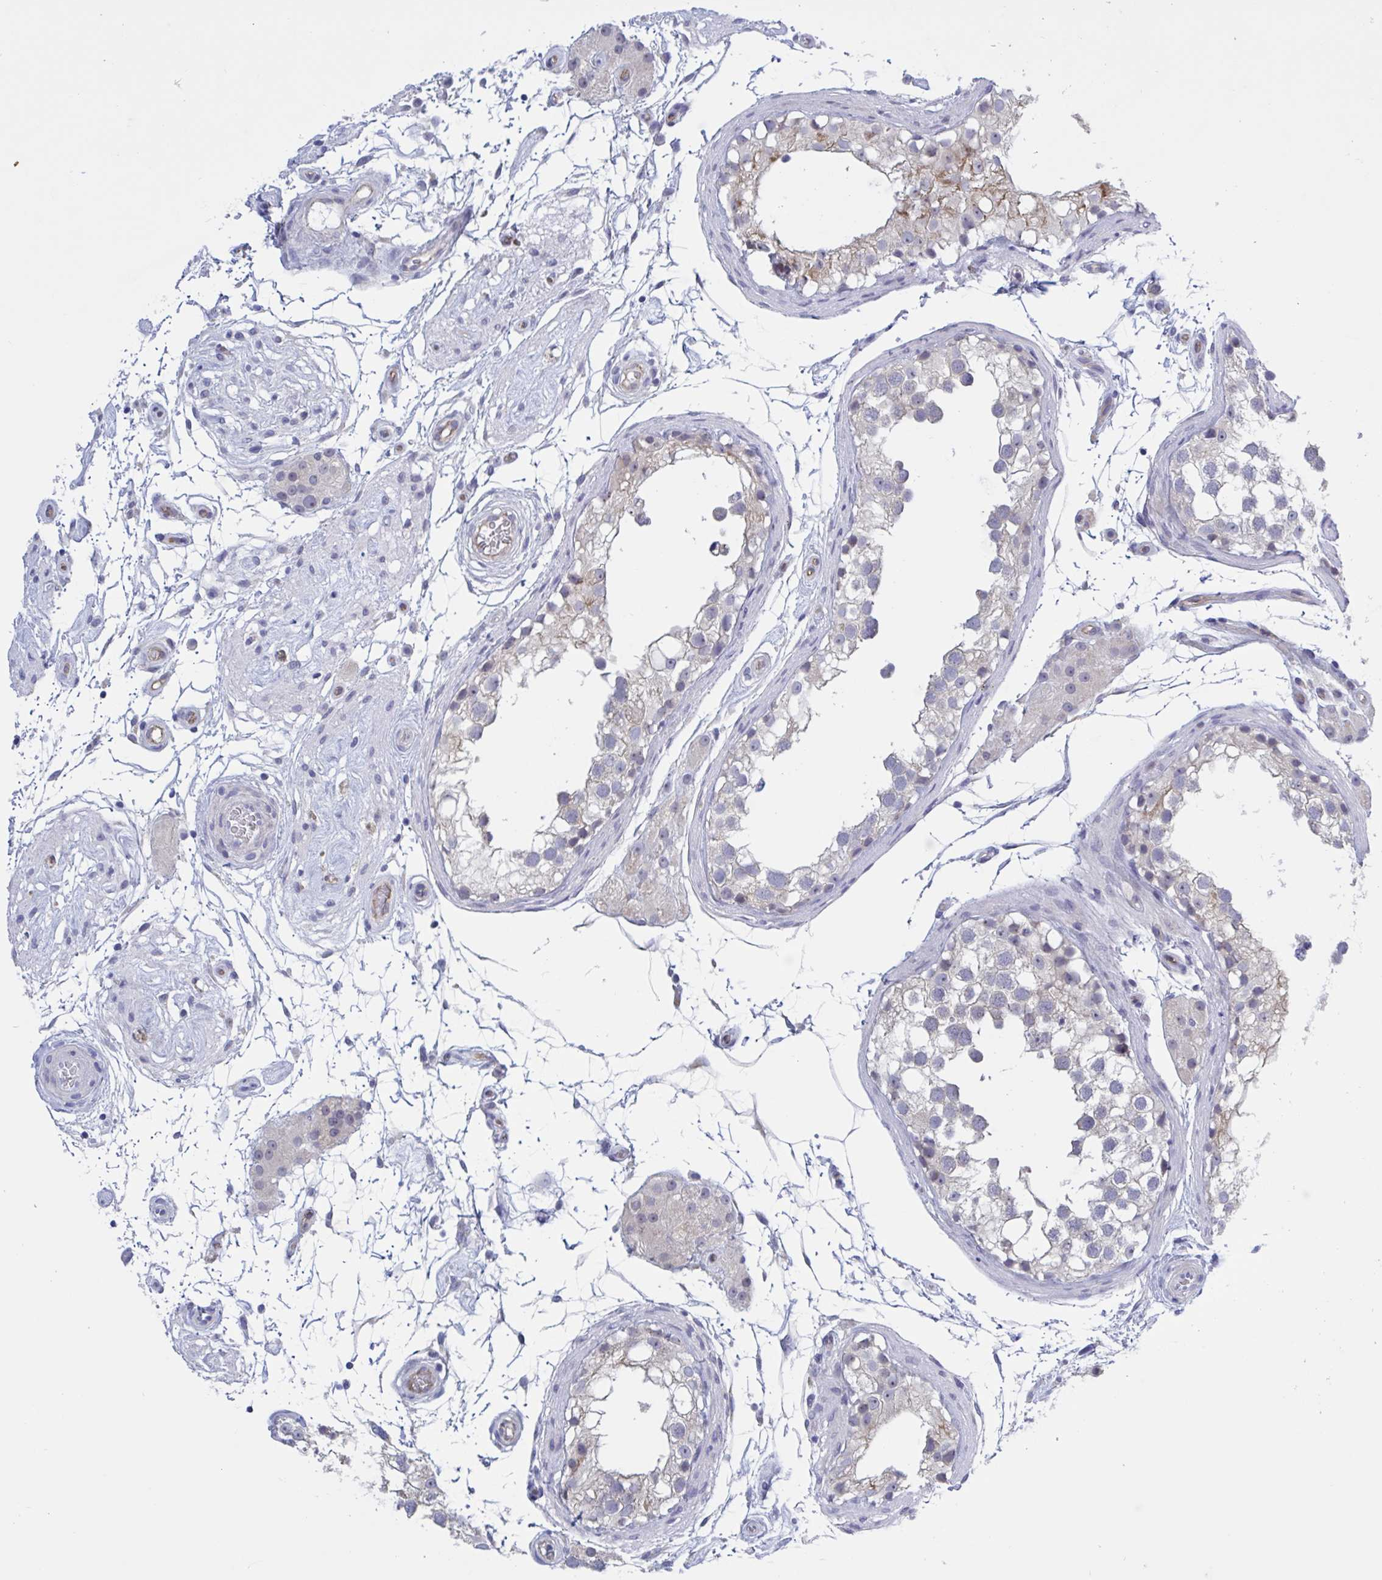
{"staining": {"intensity": "moderate", "quantity": "<25%", "location": "cytoplasmic/membranous"}, "tissue": "testis", "cell_type": "Cells in seminiferous ducts", "image_type": "normal", "snomed": [{"axis": "morphology", "description": "Normal tissue, NOS"}, {"axis": "morphology", "description": "Seminoma, NOS"}, {"axis": "topography", "description": "Testis"}], "caption": "Cells in seminiferous ducts display low levels of moderate cytoplasmic/membranous staining in approximately <25% of cells in benign human testis.", "gene": "ST14", "patient": {"sex": "male", "age": 65}}